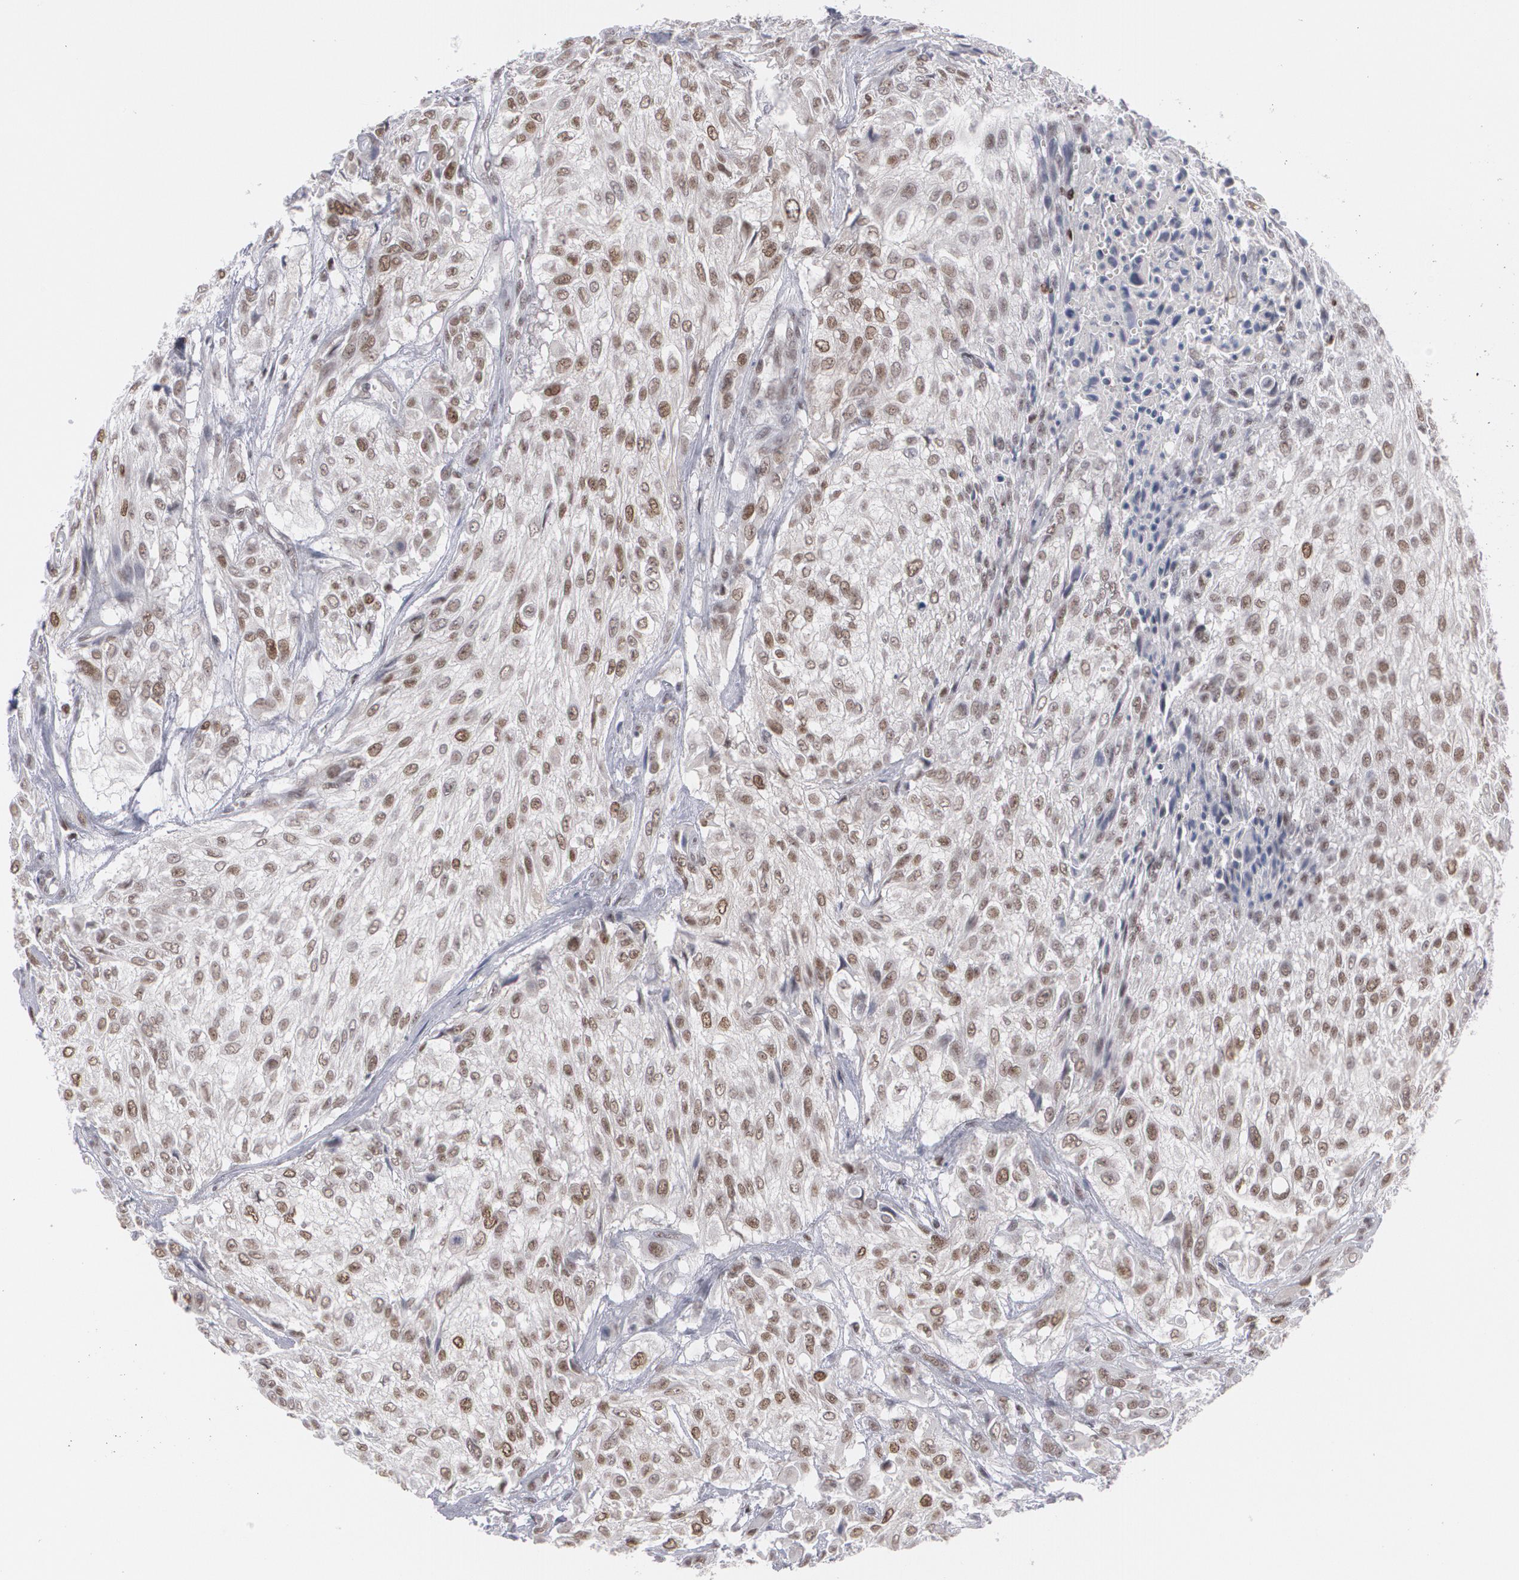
{"staining": {"intensity": "weak", "quantity": "25%-75%", "location": "nuclear"}, "tissue": "urothelial cancer", "cell_type": "Tumor cells", "image_type": "cancer", "snomed": [{"axis": "morphology", "description": "Urothelial carcinoma, High grade"}, {"axis": "topography", "description": "Urinary bladder"}], "caption": "Human urothelial cancer stained for a protein (brown) shows weak nuclear positive staining in about 25%-75% of tumor cells.", "gene": "MCL1", "patient": {"sex": "male", "age": 57}}